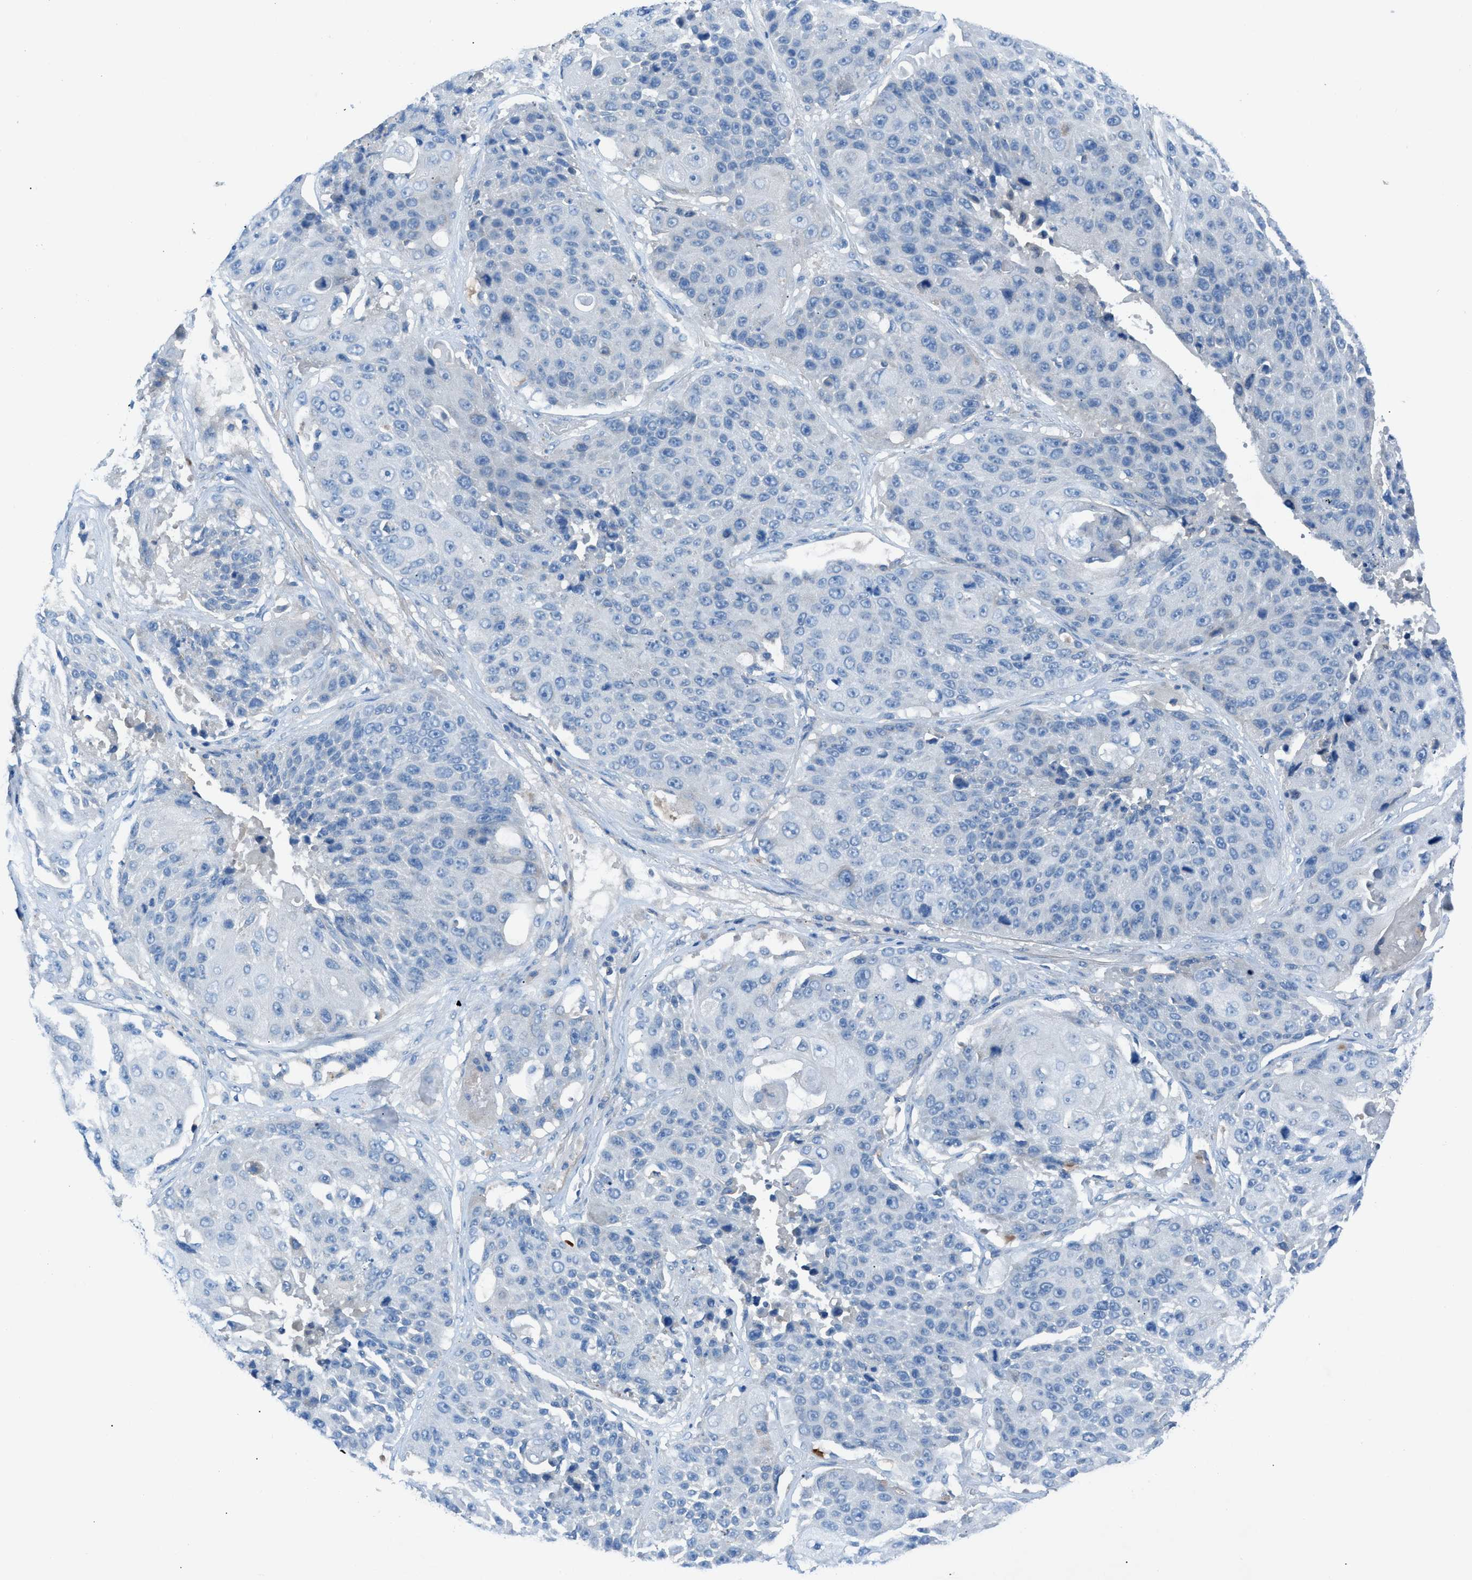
{"staining": {"intensity": "negative", "quantity": "none", "location": "none"}, "tissue": "lung cancer", "cell_type": "Tumor cells", "image_type": "cancer", "snomed": [{"axis": "morphology", "description": "Squamous cell carcinoma, NOS"}, {"axis": "topography", "description": "Lung"}], "caption": "A high-resolution histopathology image shows IHC staining of lung squamous cell carcinoma, which exhibits no significant staining in tumor cells. (Stains: DAB (3,3'-diaminobenzidine) immunohistochemistry (IHC) with hematoxylin counter stain, Microscopy: brightfield microscopy at high magnification).", "gene": "C5AR2", "patient": {"sex": "male", "age": 61}}